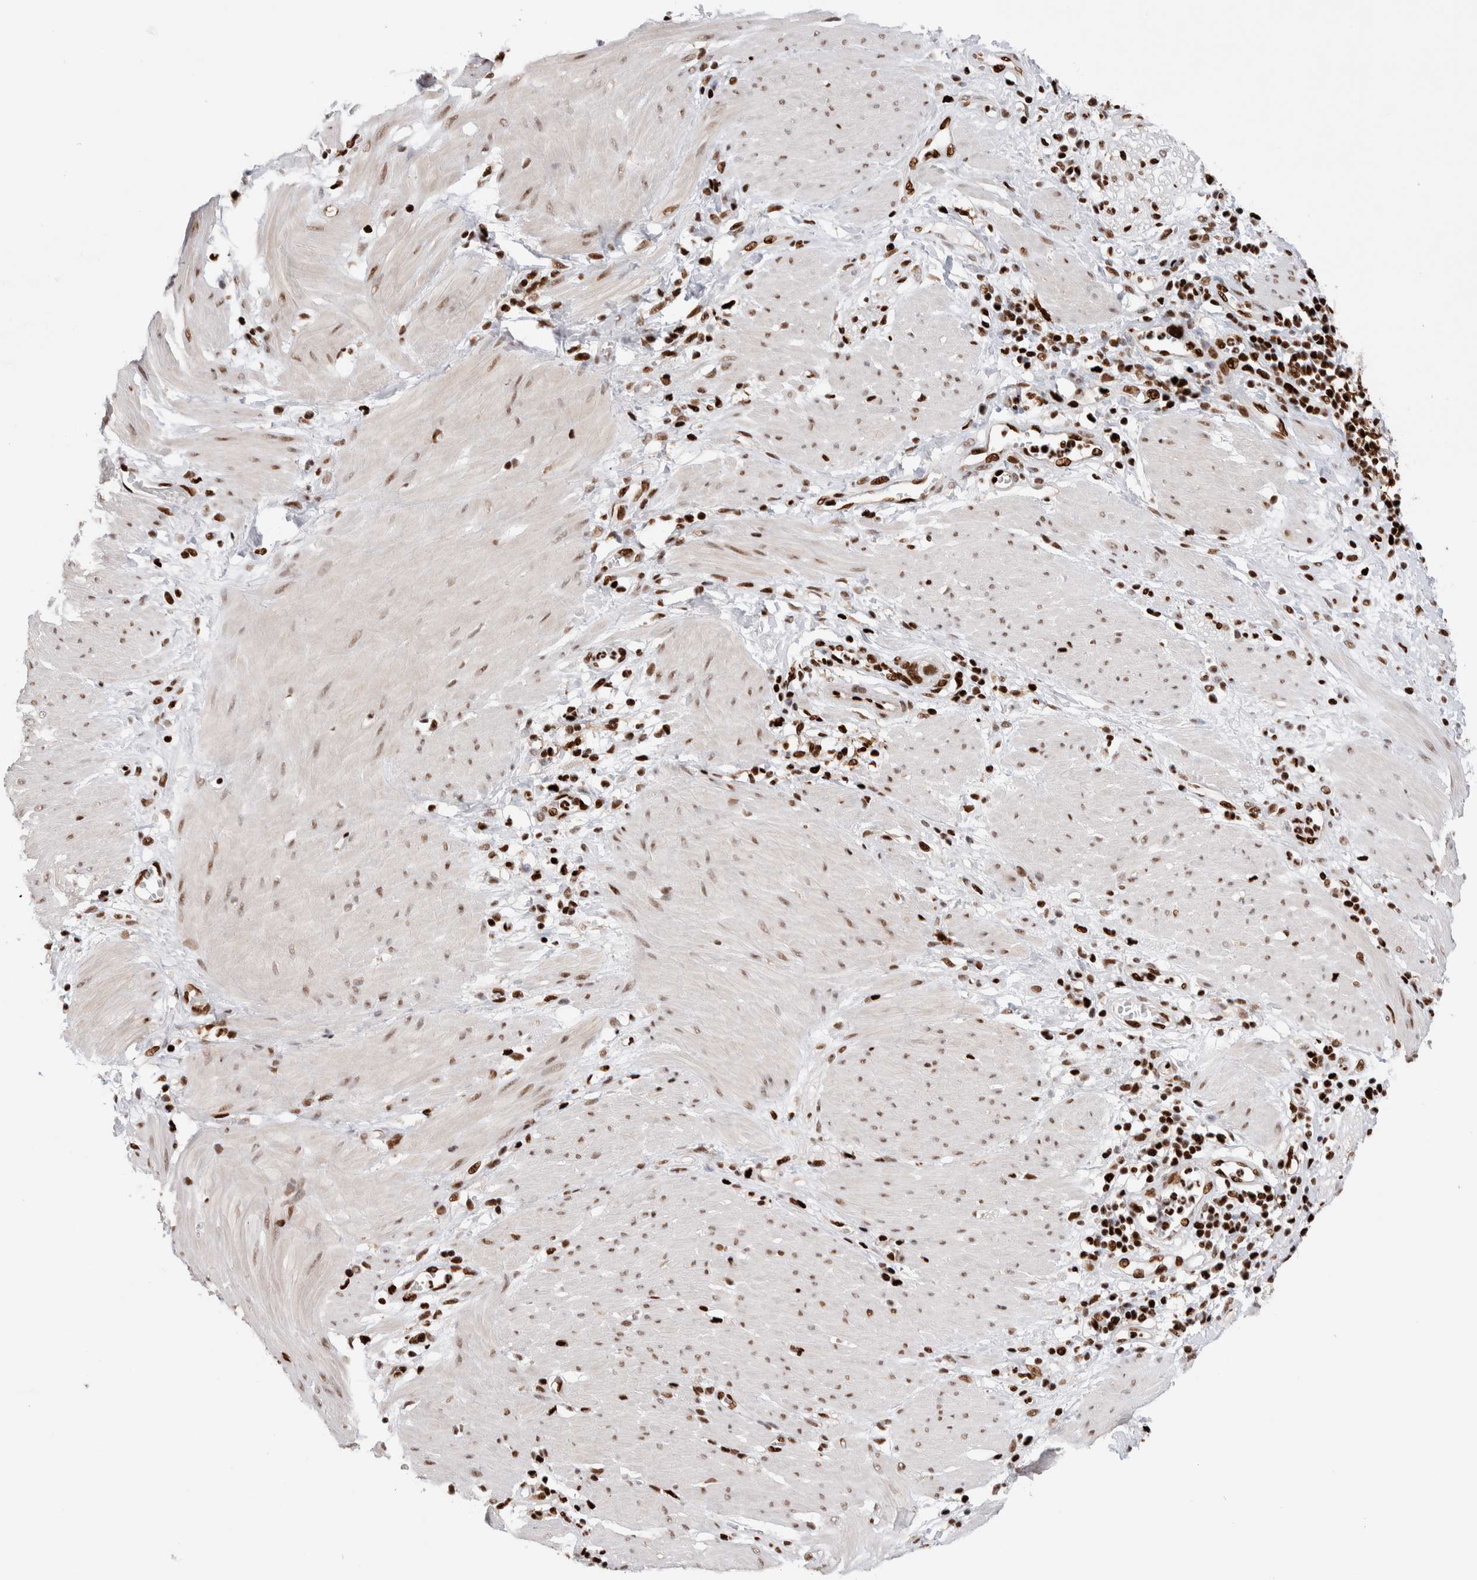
{"staining": {"intensity": "strong", "quantity": ">75%", "location": "nuclear"}, "tissue": "stomach cancer", "cell_type": "Tumor cells", "image_type": "cancer", "snomed": [{"axis": "morphology", "description": "Adenocarcinoma, NOS"}, {"axis": "topography", "description": "Stomach"}, {"axis": "topography", "description": "Stomach, lower"}], "caption": "Immunohistochemistry (DAB (3,3'-diaminobenzidine)) staining of stomach adenocarcinoma demonstrates strong nuclear protein expression in about >75% of tumor cells.", "gene": "RNASEK-C17orf49", "patient": {"sex": "female", "age": 48}}